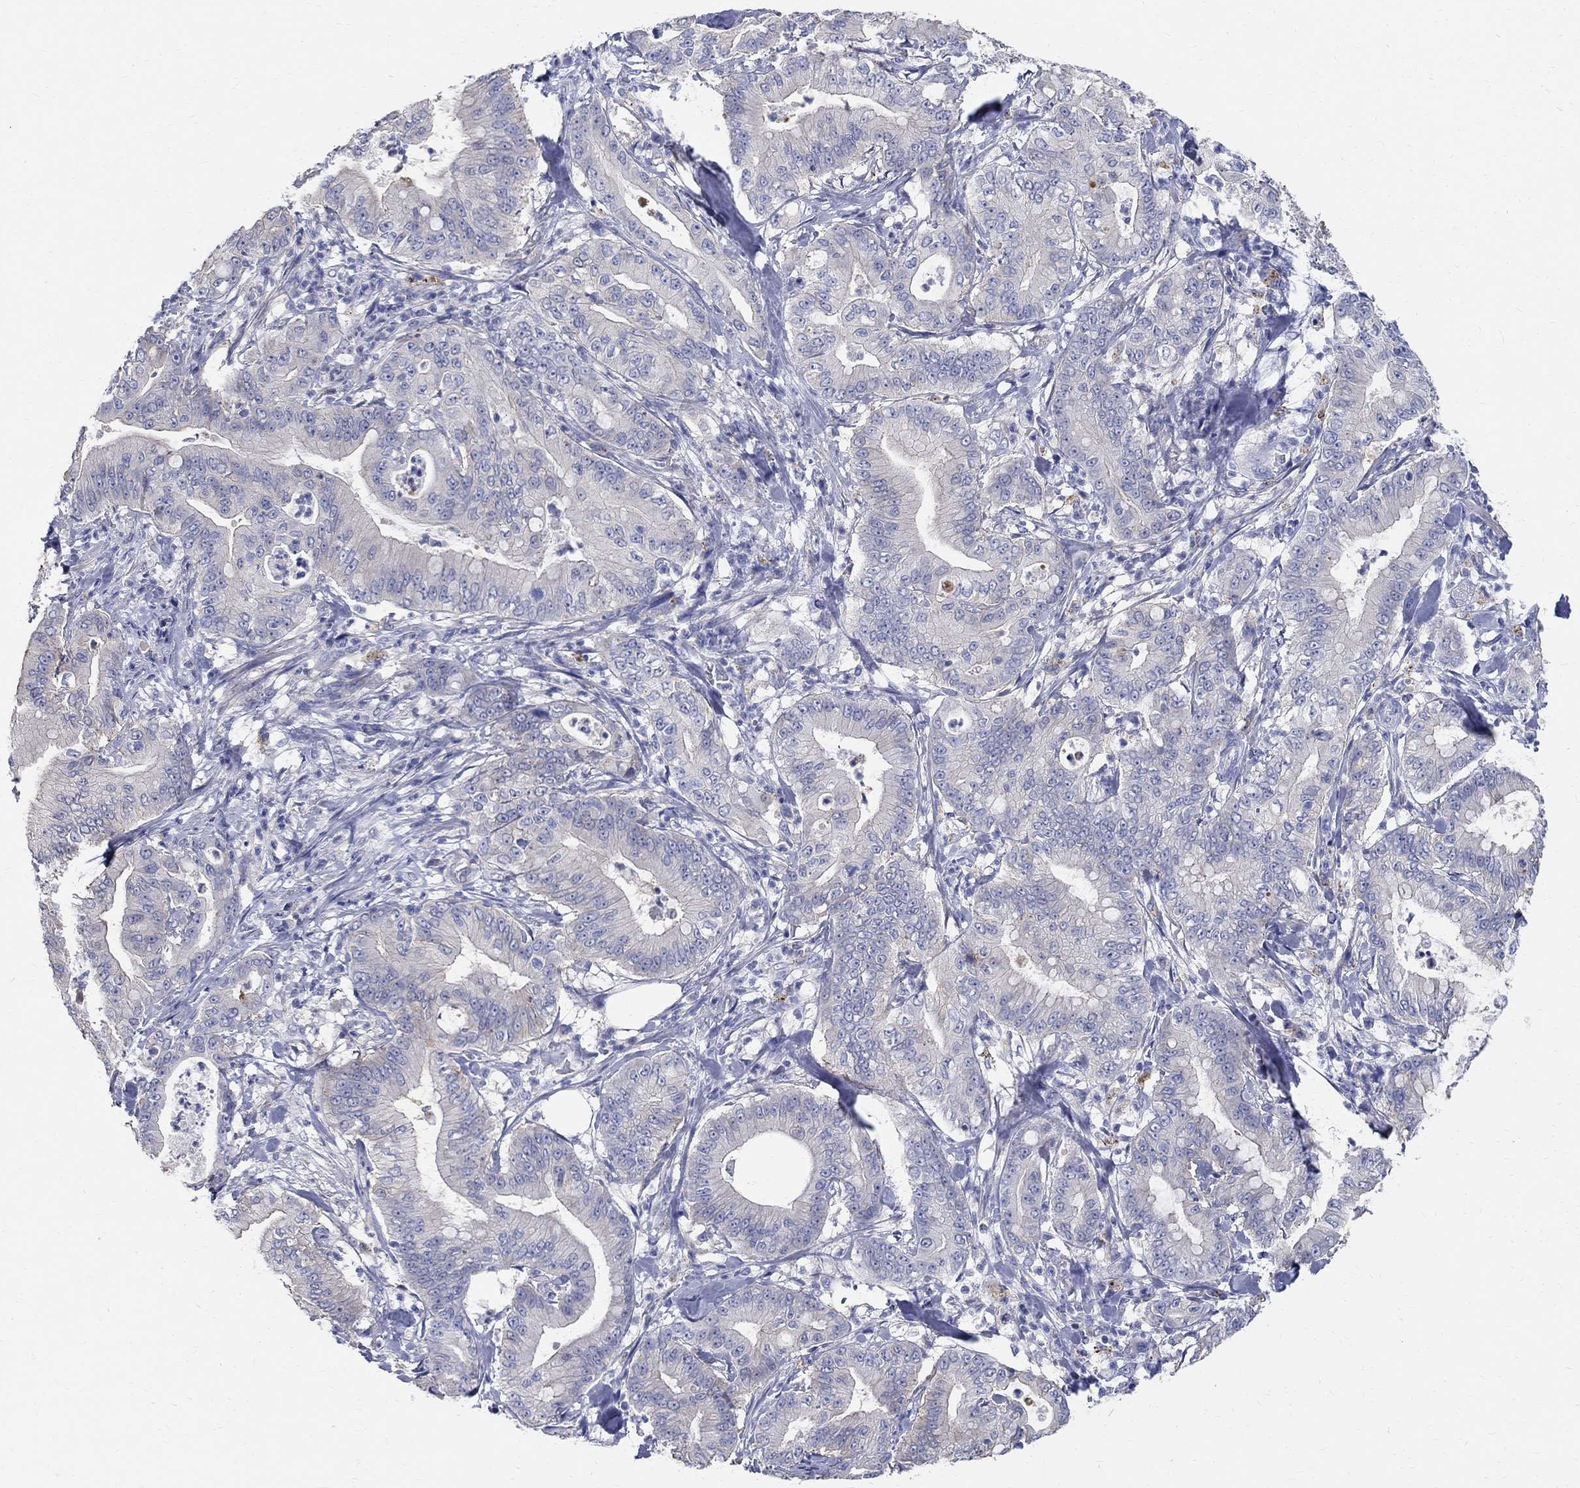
{"staining": {"intensity": "negative", "quantity": "none", "location": "none"}, "tissue": "pancreatic cancer", "cell_type": "Tumor cells", "image_type": "cancer", "snomed": [{"axis": "morphology", "description": "Adenocarcinoma, NOS"}, {"axis": "topography", "description": "Pancreas"}], "caption": "DAB immunohistochemical staining of human pancreatic adenocarcinoma reveals no significant expression in tumor cells.", "gene": "SOX2", "patient": {"sex": "male", "age": 71}}